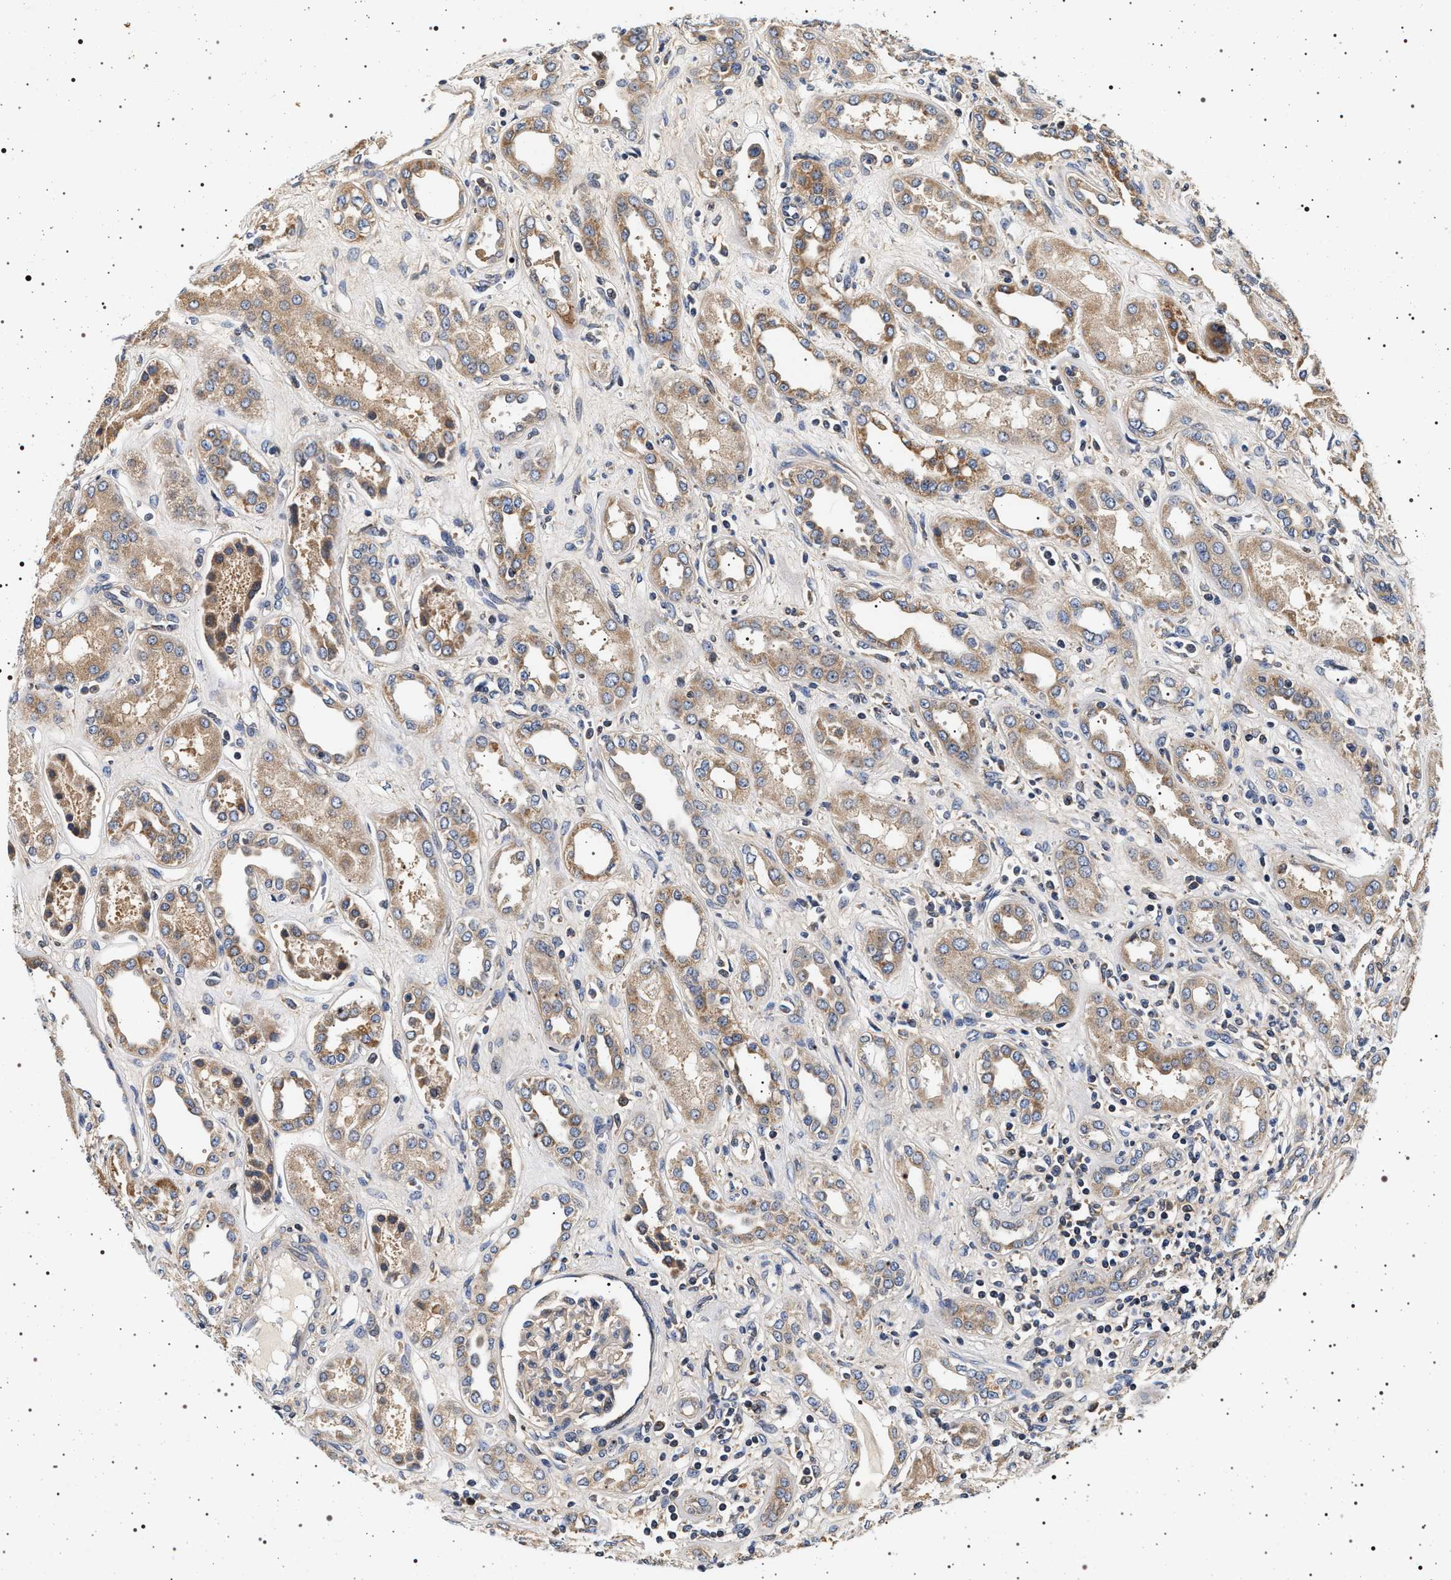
{"staining": {"intensity": "negative", "quantity": "none", "location": "none"}, "tissue": "kidney", "cell_type": "Cells in glomeruli", "image_type": "normal", "snomed": [{"axis": "morphology", "description": "Normal tissue, NOS"}, {"axis": "topography", "description": "Kidney"}], "caption": "Unremarkable kidney was stained to show a protein in brown. There is no significant expression in cells in glomeruli.", "gene": "DCBLD2", "patient": {"sex": "male", "age": 59}}